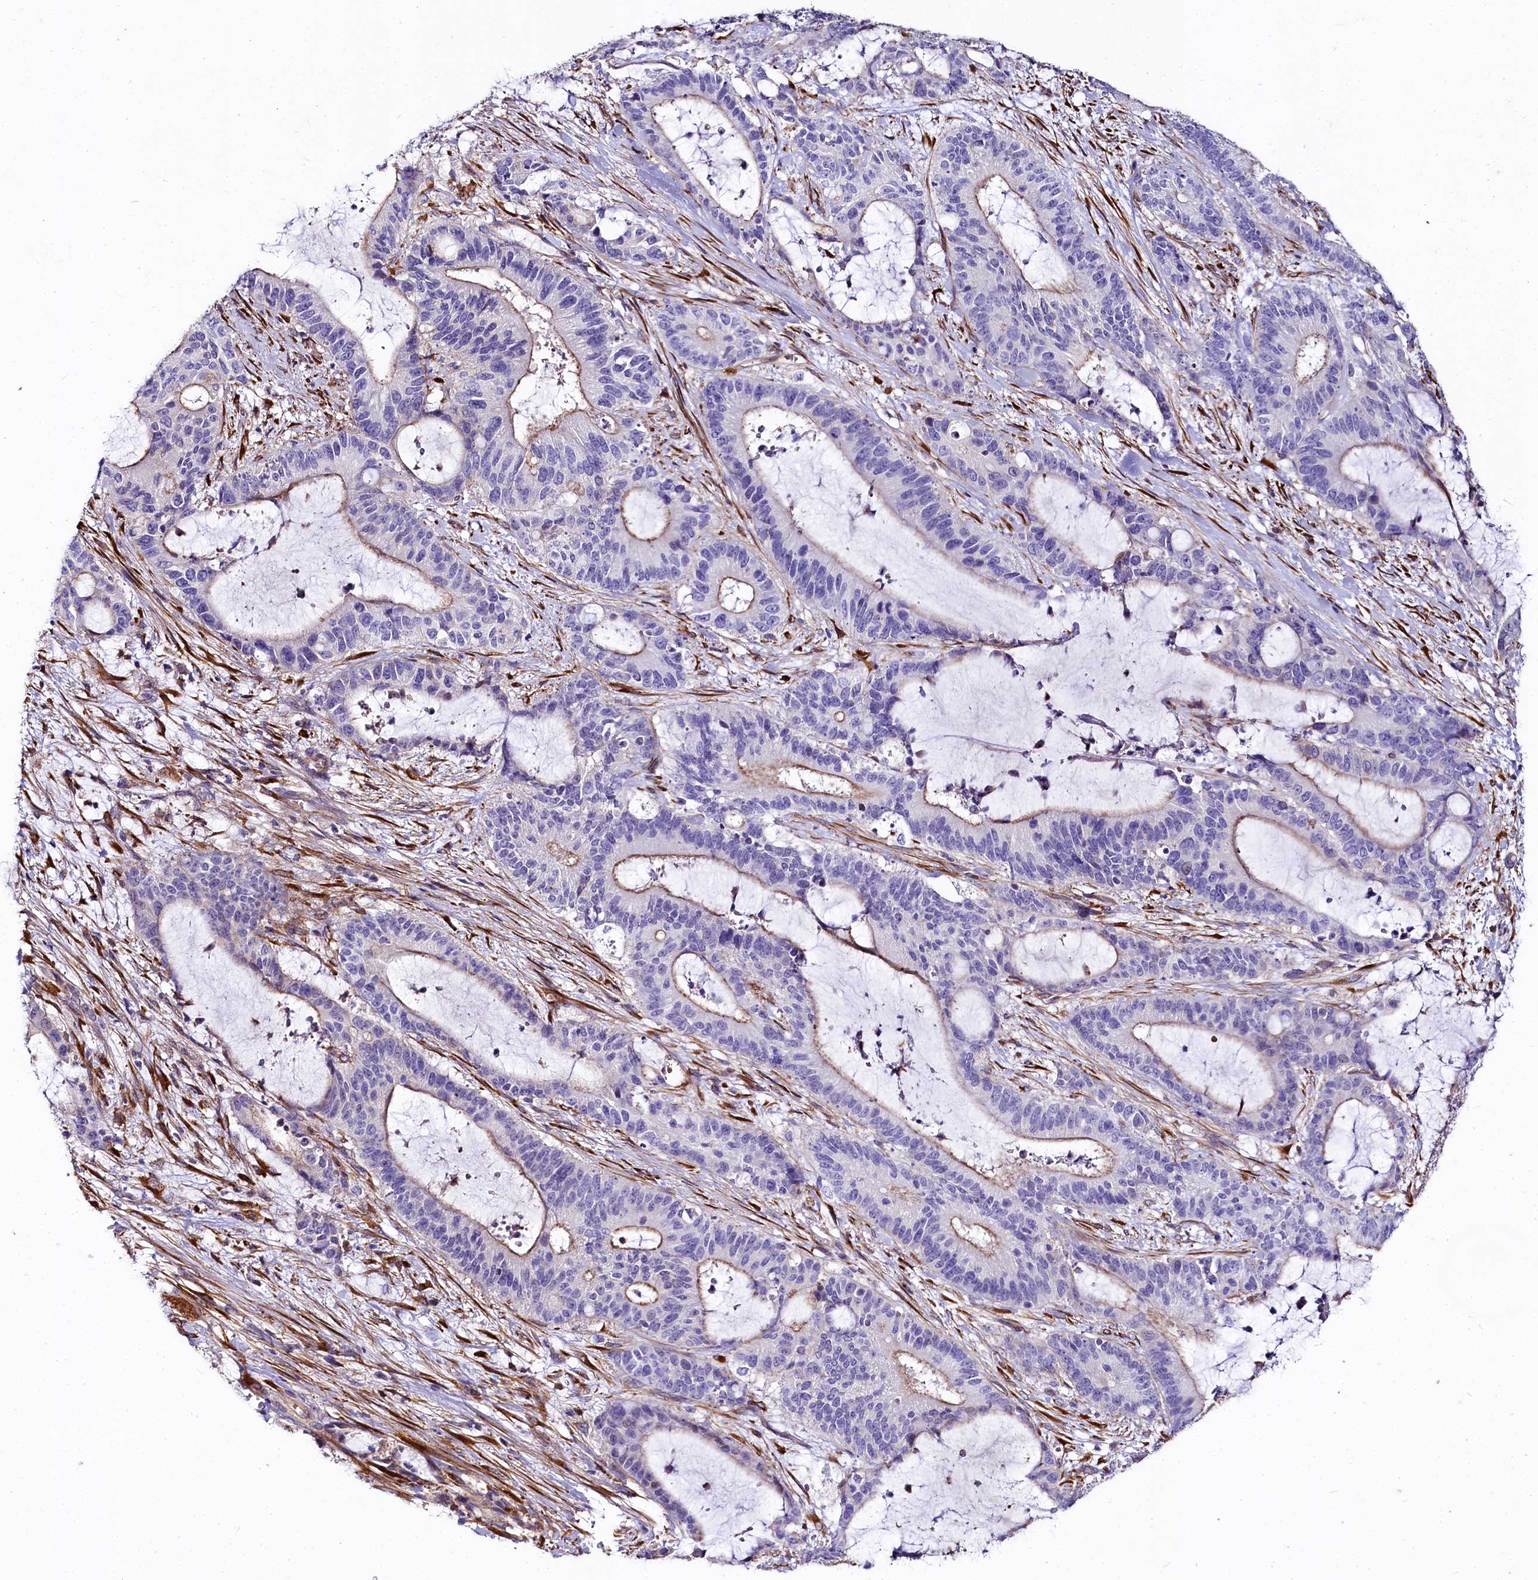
{"staining": {"intensity": "negative", "quantity": "none", "location": "none"}, "tissue": "liver cancer", "cell_type": "Tumor cells", "image_type": "cancer", "snomed": [{"axis": "morphology", "description": "Normal tissue, NOS"}, {"axis": "morphology", "description": "Cholangiocarcinoma"}, {"axis": "topography", "description": "Liver"}, {"axis": "topography", "description": "Peripheral nerve tissue"}], "caption": "Immunohistochemical staining of human liver cholangiocarcinoma shows no significant staining in tumor cells.", "gene": "FCHSD2", "patient": {"sex": "female", "age": 73}}